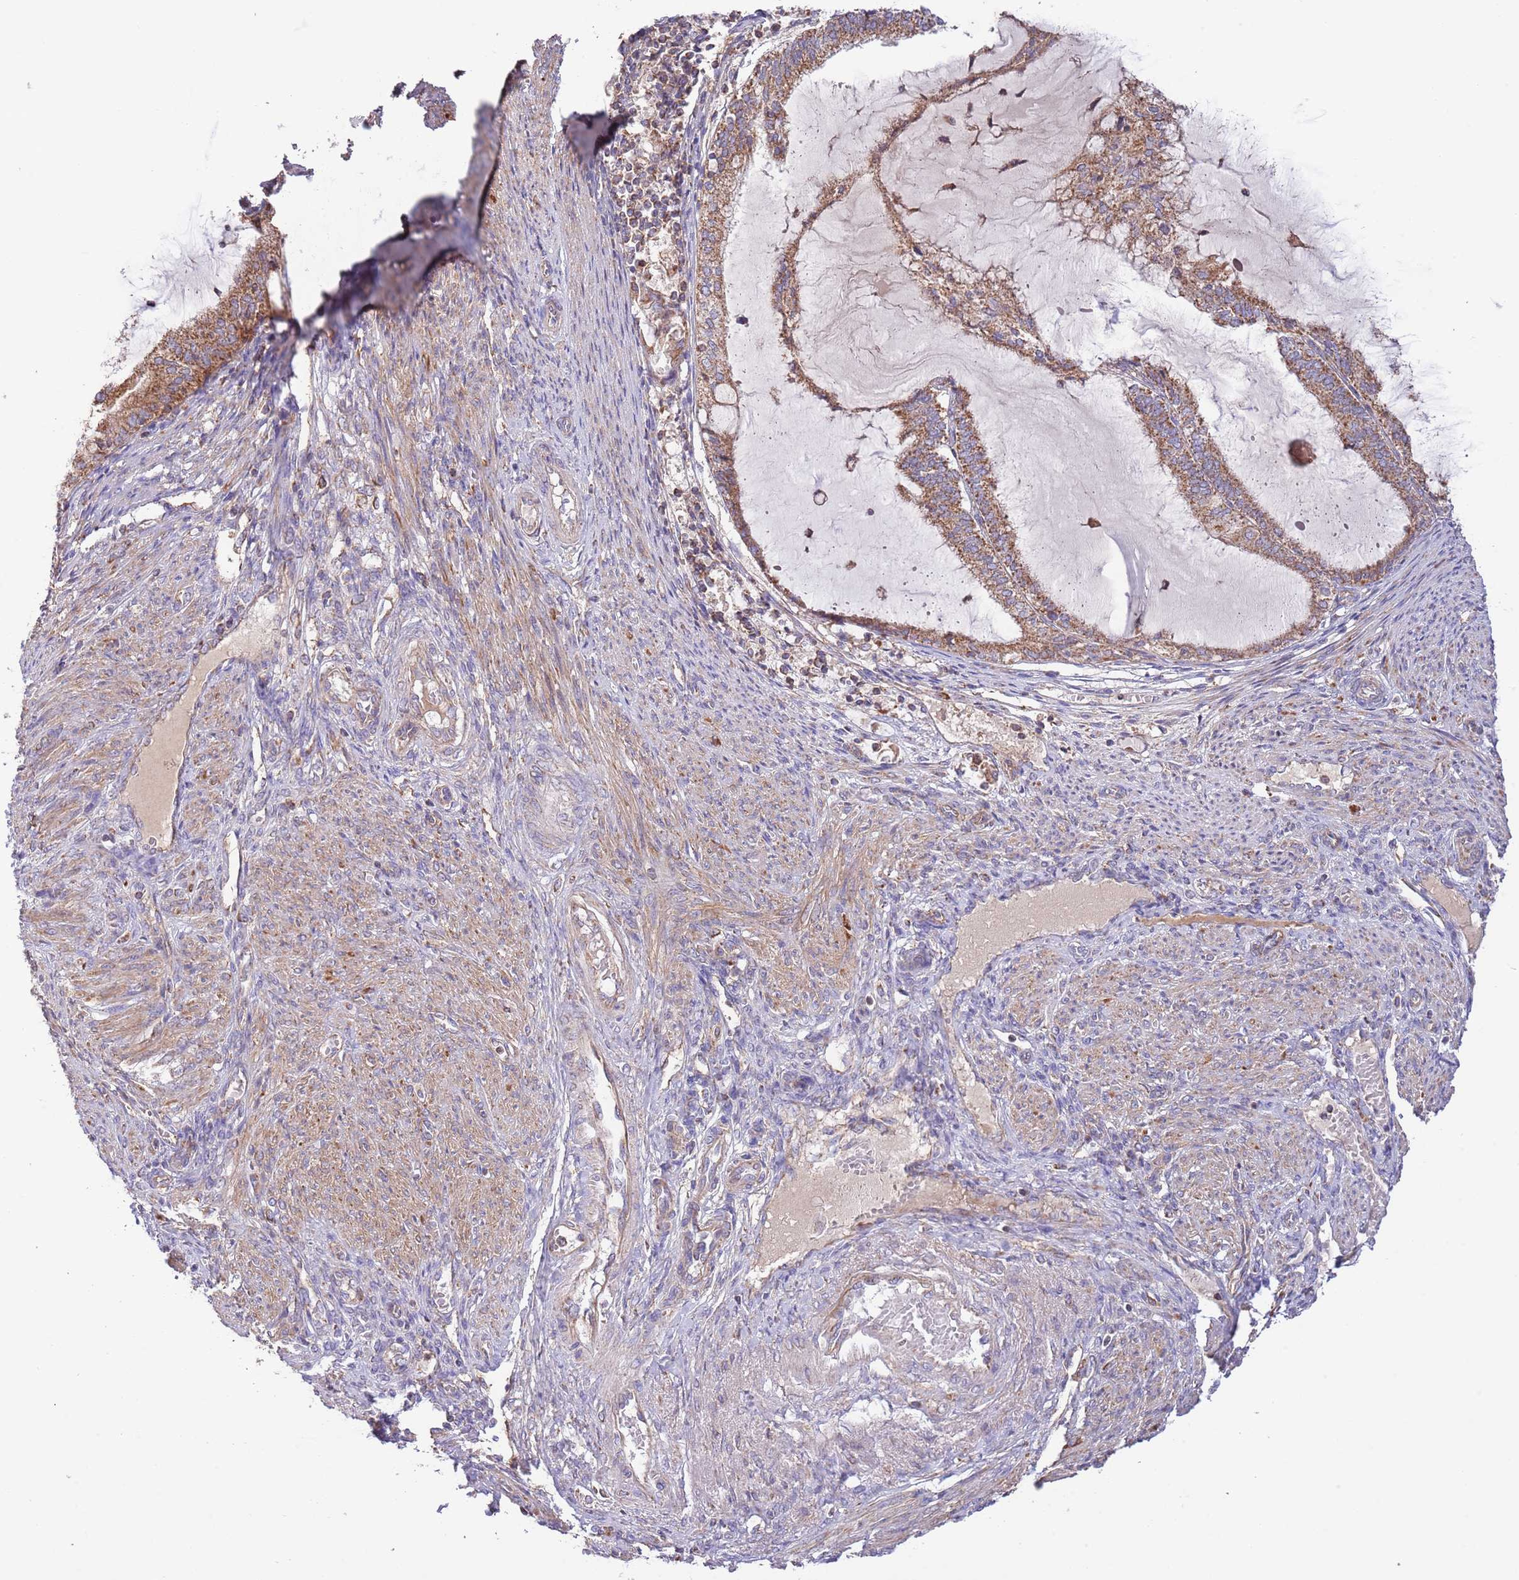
{"staining": {"intensity": "moderate", "quantity": ">75%", "location": "cytoplasmic/membranous"}, "tissue": "endometrial cancer", "cell_type": "Tumor cells", "image_type": "cancer", "snomed": [{"axis": "morphology", "description": "Adenocarcinoma, NOS"}, {"axis": "topography", "description": "Endometrium"}], "caption": "Immunohistochemical staining of endometrial cancer (adenocarcinoma) displays medium levels of moderate cytoplasmic/membranous protein expression in approximately >75% of tumor cells.", "gene": "DNAJA3", "patient": {"sex": "female", "age": 81}}